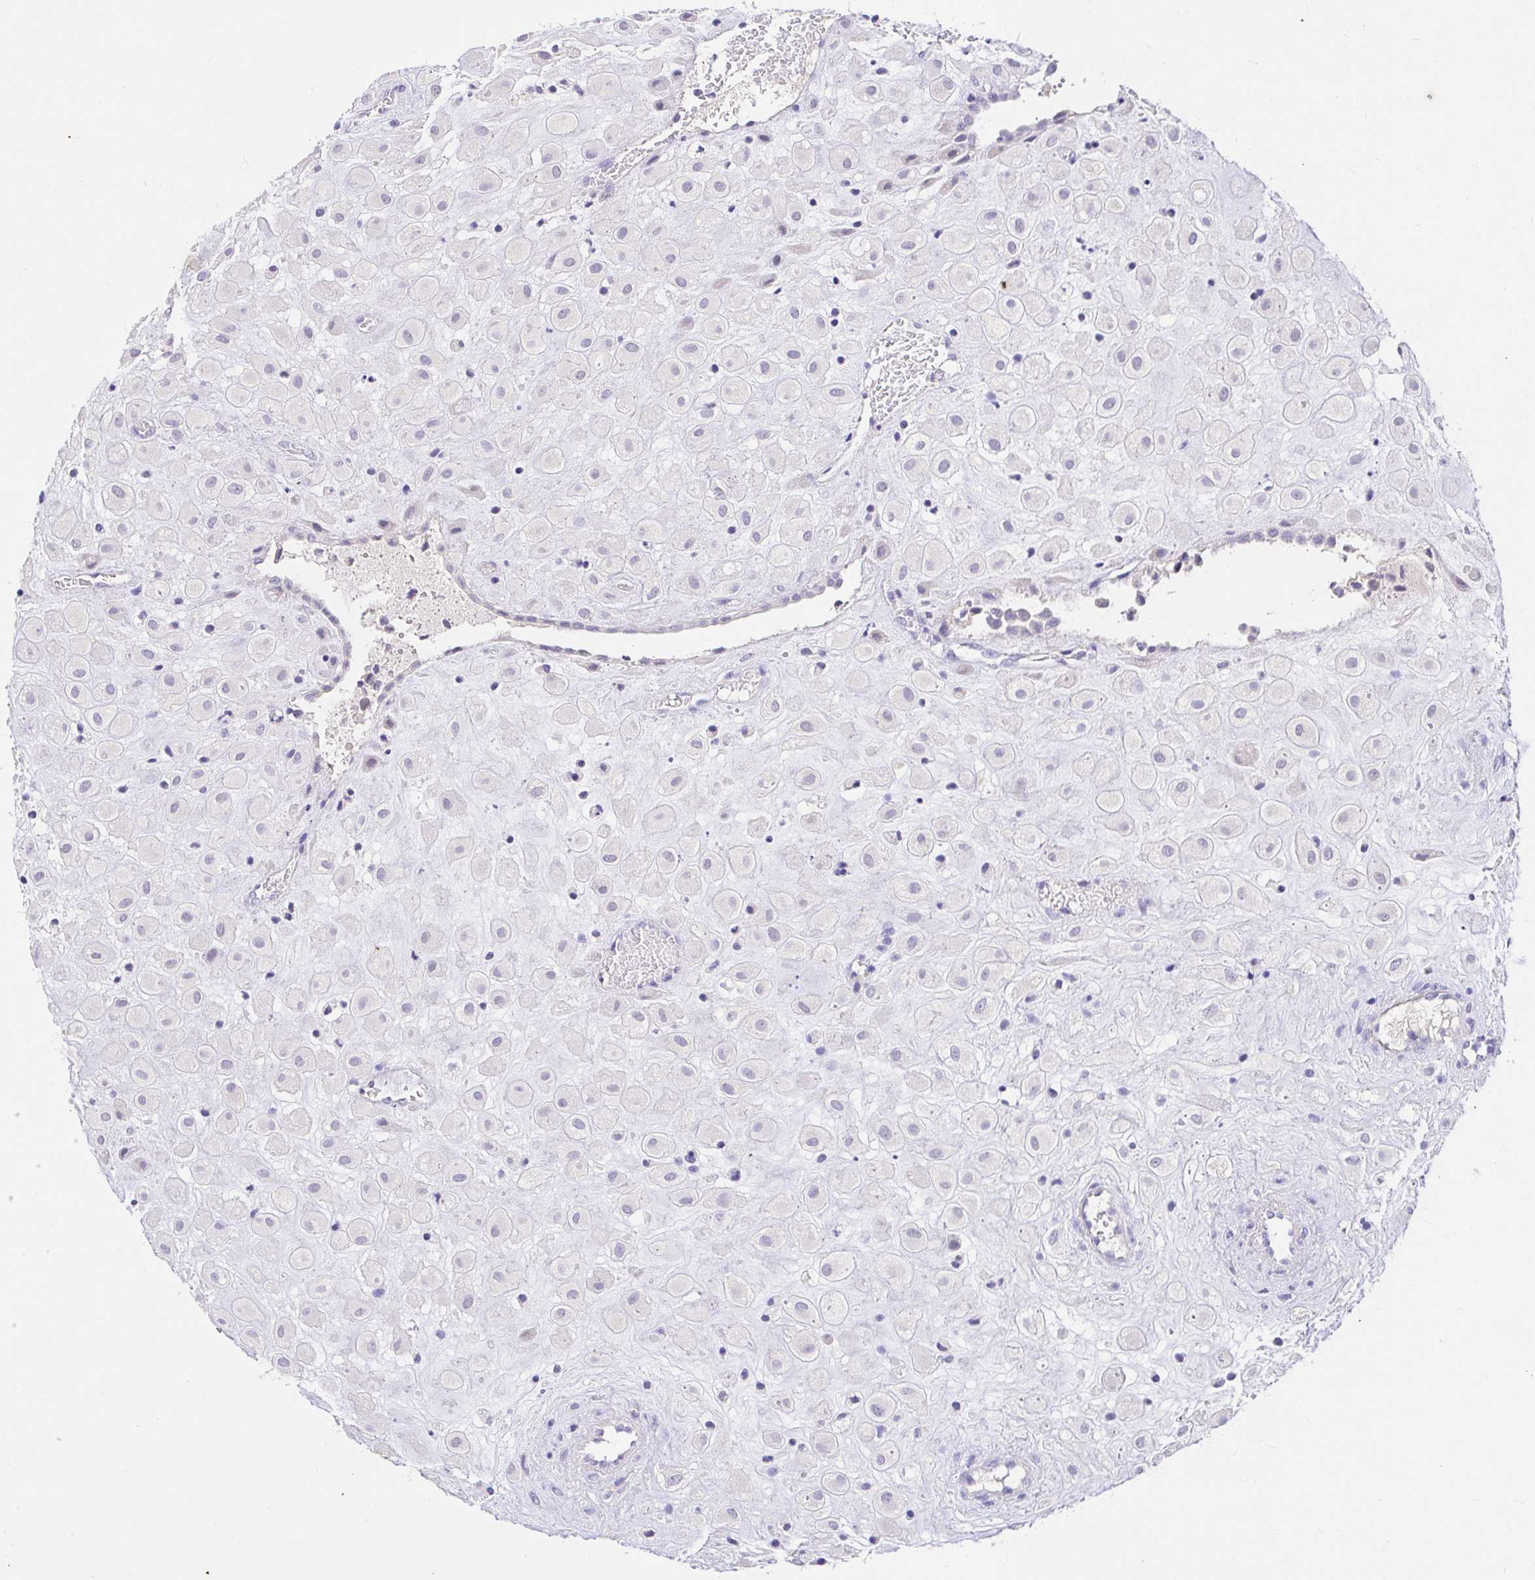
{"staining": {"intensity": "negative", "quantity": "none", "location": "none"}, "tissue": "placenta", "cell_type": "Decidual cells", "image_type": "normal", "snomed": [{"axis": "morphology", "description": "Normal tissue, NOS"}, {"axis": "topography", "description": "Placenta"}], "caption": "This is an immunohistochemistry micrograph of benign placenta. There is no staining in decidual cells.", "gene": "CDO1", "patient": {"sex": "female", "age": 24}}